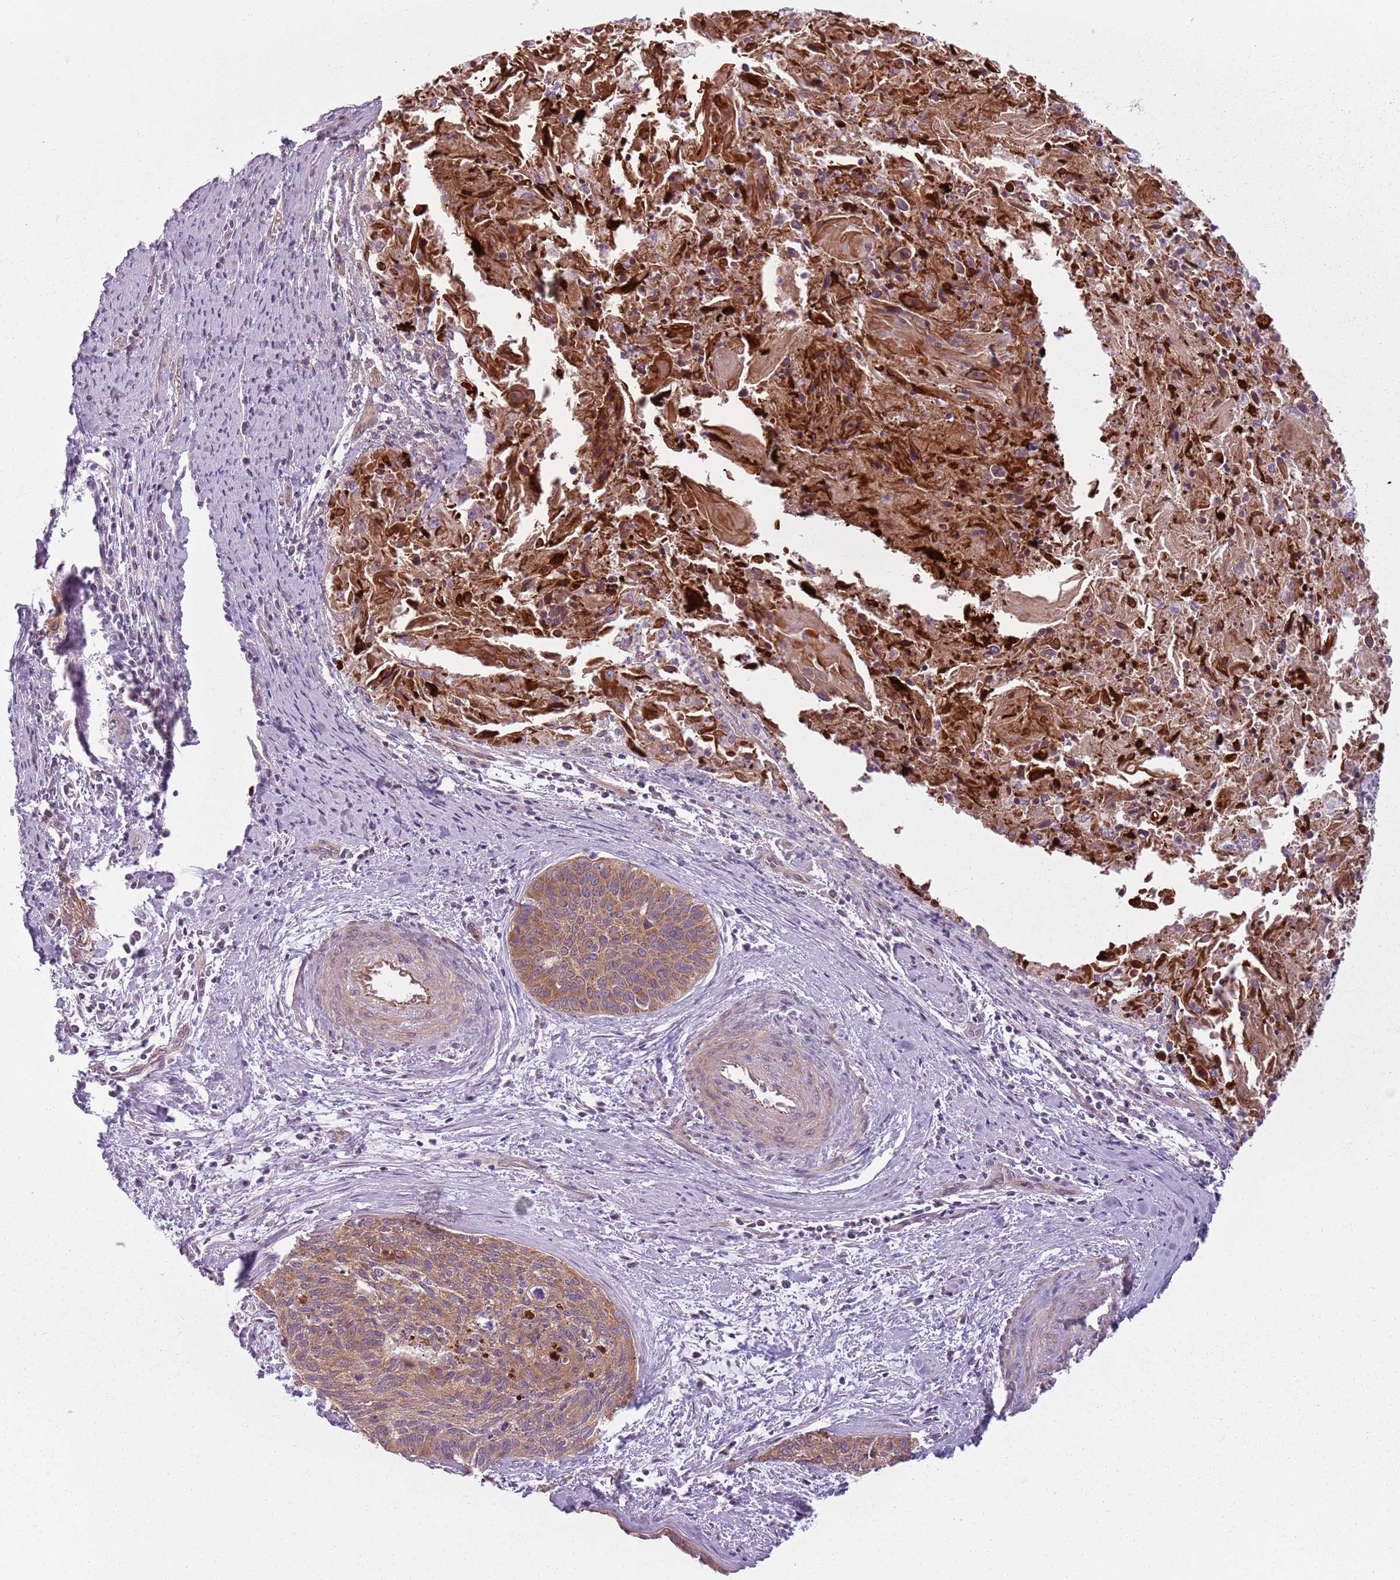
{"staining": {"intensity": "moderate", "quantity": ">75%", "location": "cytoplasmic/membranous"}, "tissue": "cervical cancer", "cell_type": "Tumor cells", "image_type": "cancer", "snomed": [{"axis": "morphology", "description": "Squamous cell carcinoma, NOS"}, {"axis": "topography", "description": "Cervix"}], "caption": "Brown immunohistochemical staining in human cervical cancer (squamous cell carcinoma) shows moderate cytoplasmic/membranous staining in approximately >75% of tumor cells. (DAB IHC with brightfield microscopy, high magnification).", "gene": "TLCD2", "patient": {"sex": "female", "age": 55}}